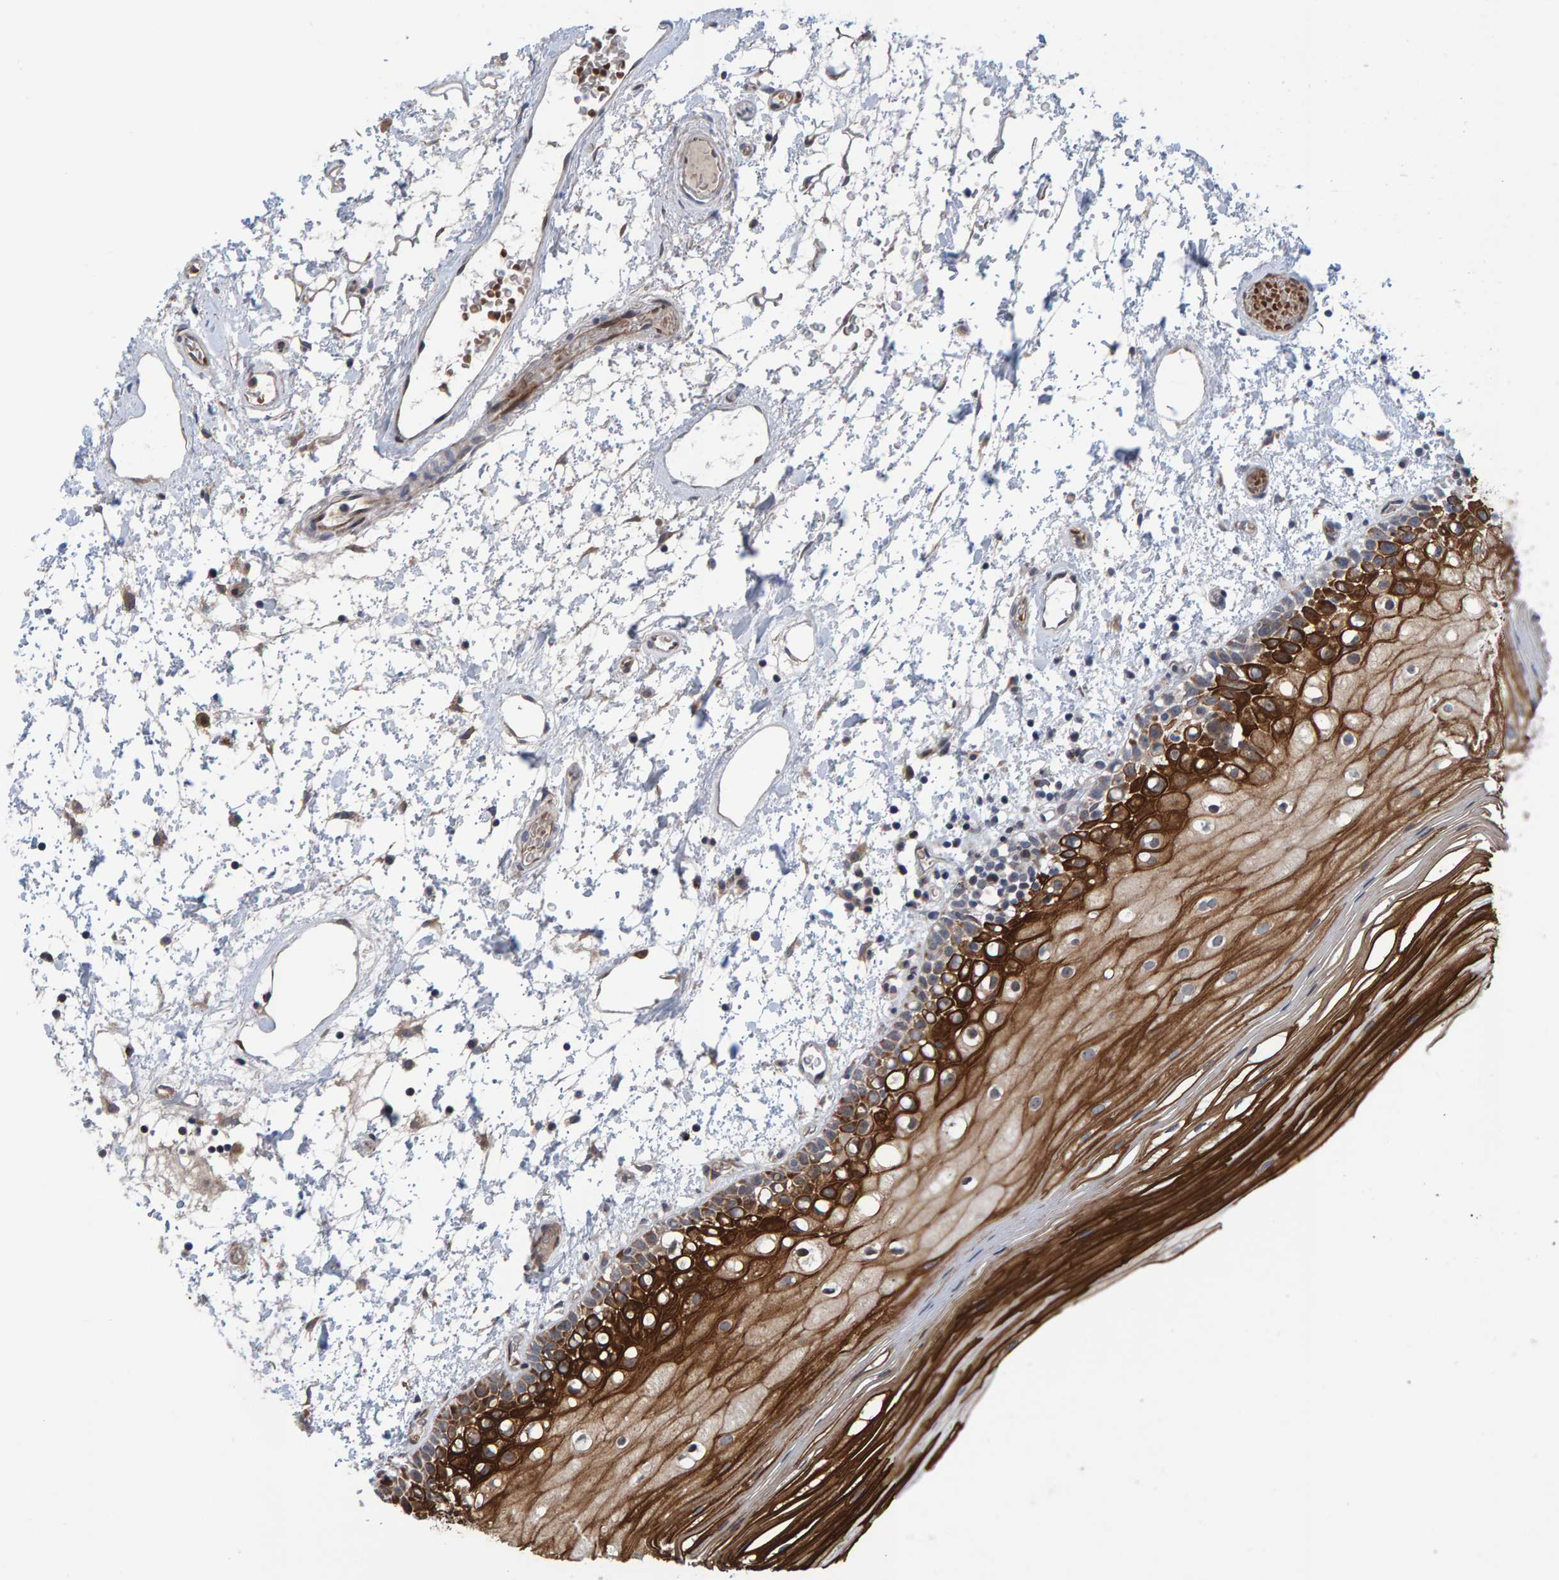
{"staining": {"intensity": "strong", "quantity": ">75%", "location": "cytoplasmic/membranous"}, "tissue": "oral mucosa", "cell_type": "Squamous epithelial cells", "image_type": "normal", "snomed": [{"axis": "morphology", "description": "Normal tissue, NOS"}, {"axis": "topography", "description": "Oral tissue"}], "caption": "Brown immunohistochemical staining in benign human oral mucosa displays strong cytoplasmic/membranous staining in approximately >75% of squamous epithelial cells. (DAB (3,3'-diaminobenzidine) IHC, brown staining for protein, blue staining for nuclei).", "gene": "MFSD6L", "patient": {"sex": "male", "age": 52}}